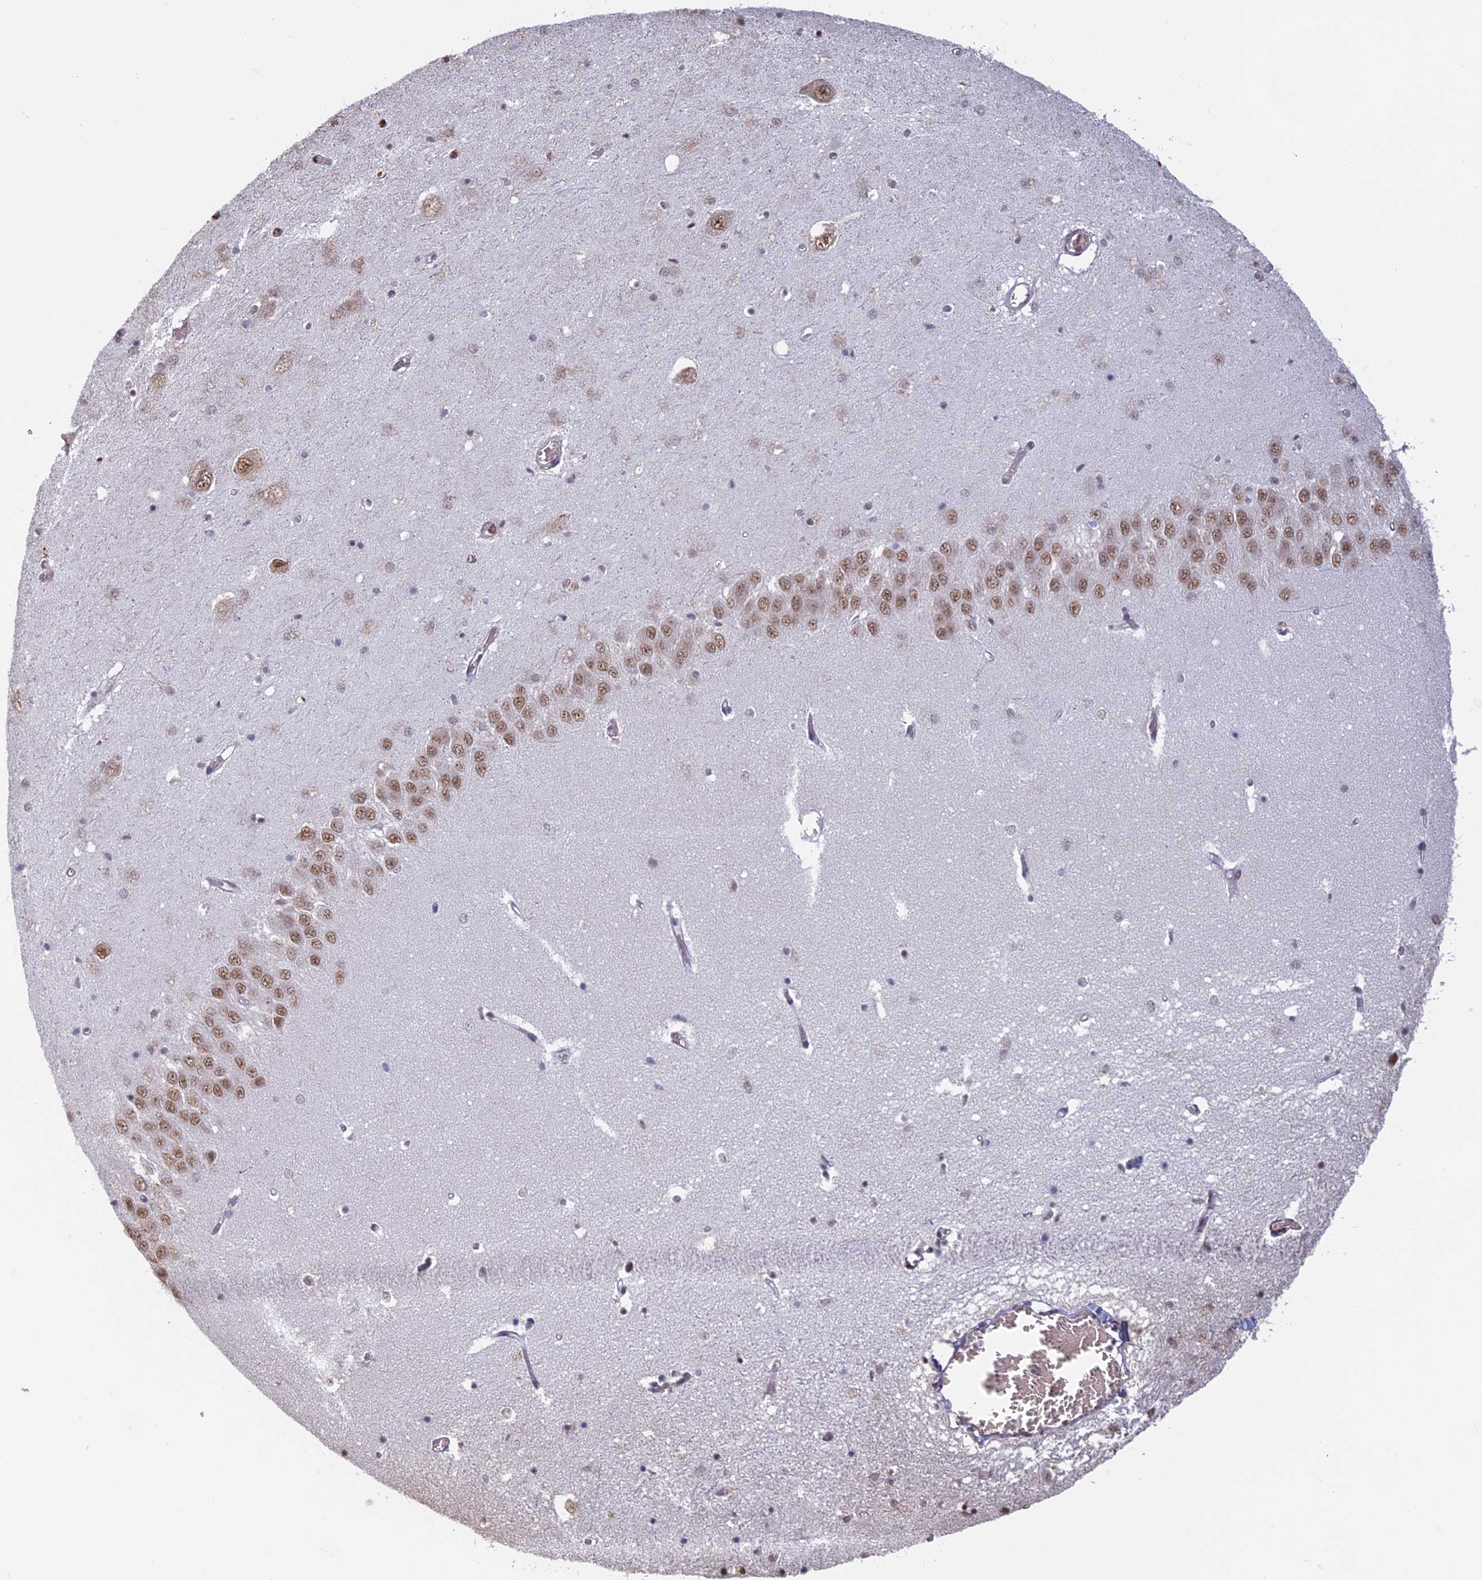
{"staining": {"intensity": "weak", "quantity": "<25%", "location": "nuclear"}, "tissue": "hippocampus", "cell_type": "Glial cells", "image_type": "normal", "snomed": [{"axis": "morphology", "description": "Normal tissue, NOS"}, {"axis": "topography", "description": "Hippocampus"}], "caption": "Glial cells show no significant positivity in unremarkable hippocampus.", "gene": "MFAP1", "patient": {"sex": "male", "age": 70}}